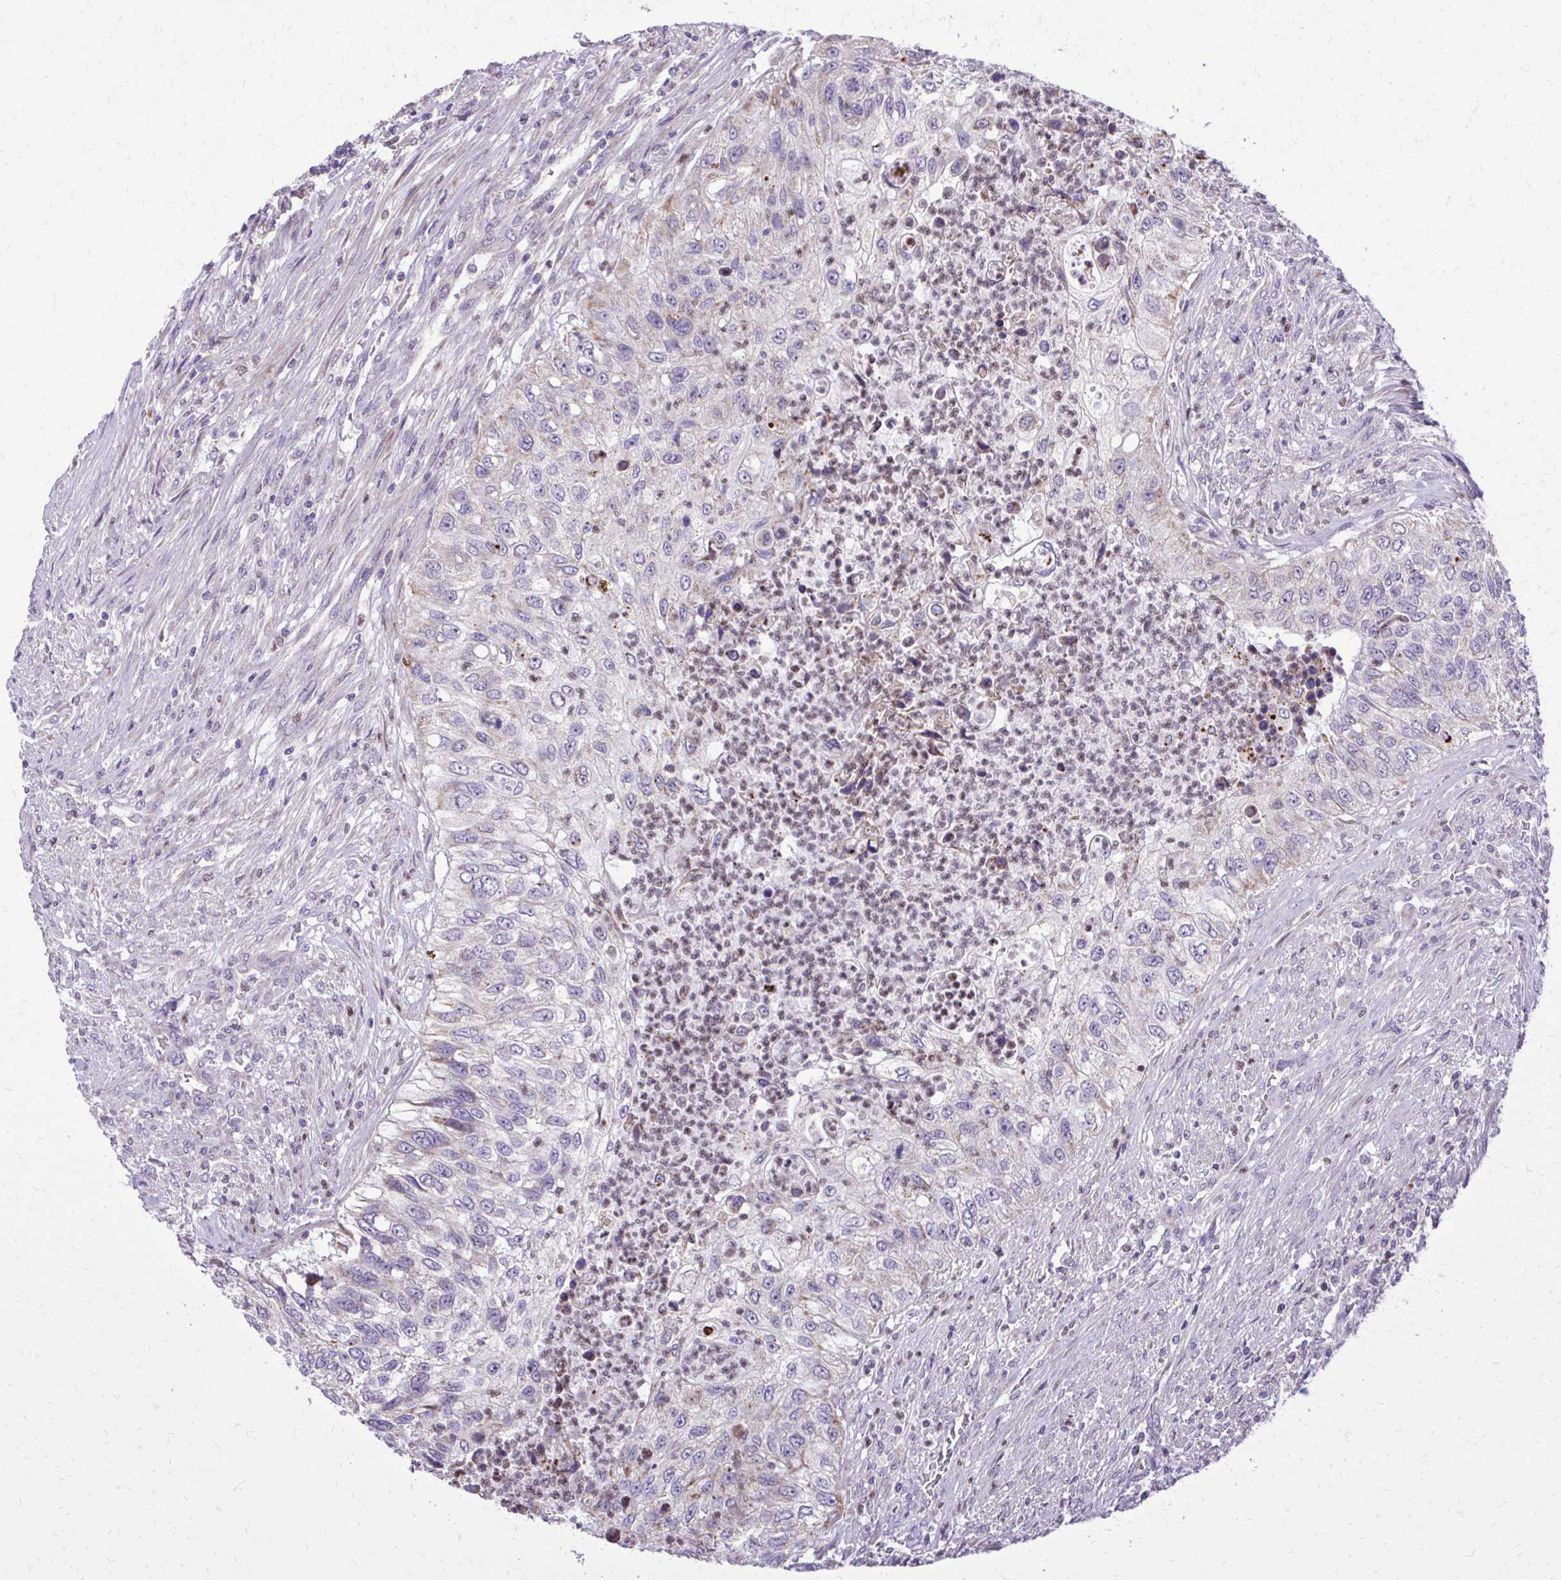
{"staining": {"intensity": "negative", "quantity": "none", "location": "none"}, "tissue": "urothelial cancer", "cell_type": "Tumor cells", "image_type": "cancer", "snomed": [{"axis": "morphology", "description": "Urothelial carcinoma, High grade"}, {"axis": "topography", "description": "Urinary bladder"}], "caption": "Immunohistochemistry histopathology image of human urothelial carcinoma (high-grade) stained for a protein (brown), which demonstrates no positivity in tumor cells. (DAB (3,3'-diaminobenzidine) immunohistochemistry (IHC) with hematoxylin counter stain).", "gene": "ABCC3", "patient": {"sex": "female", "age": 60}}